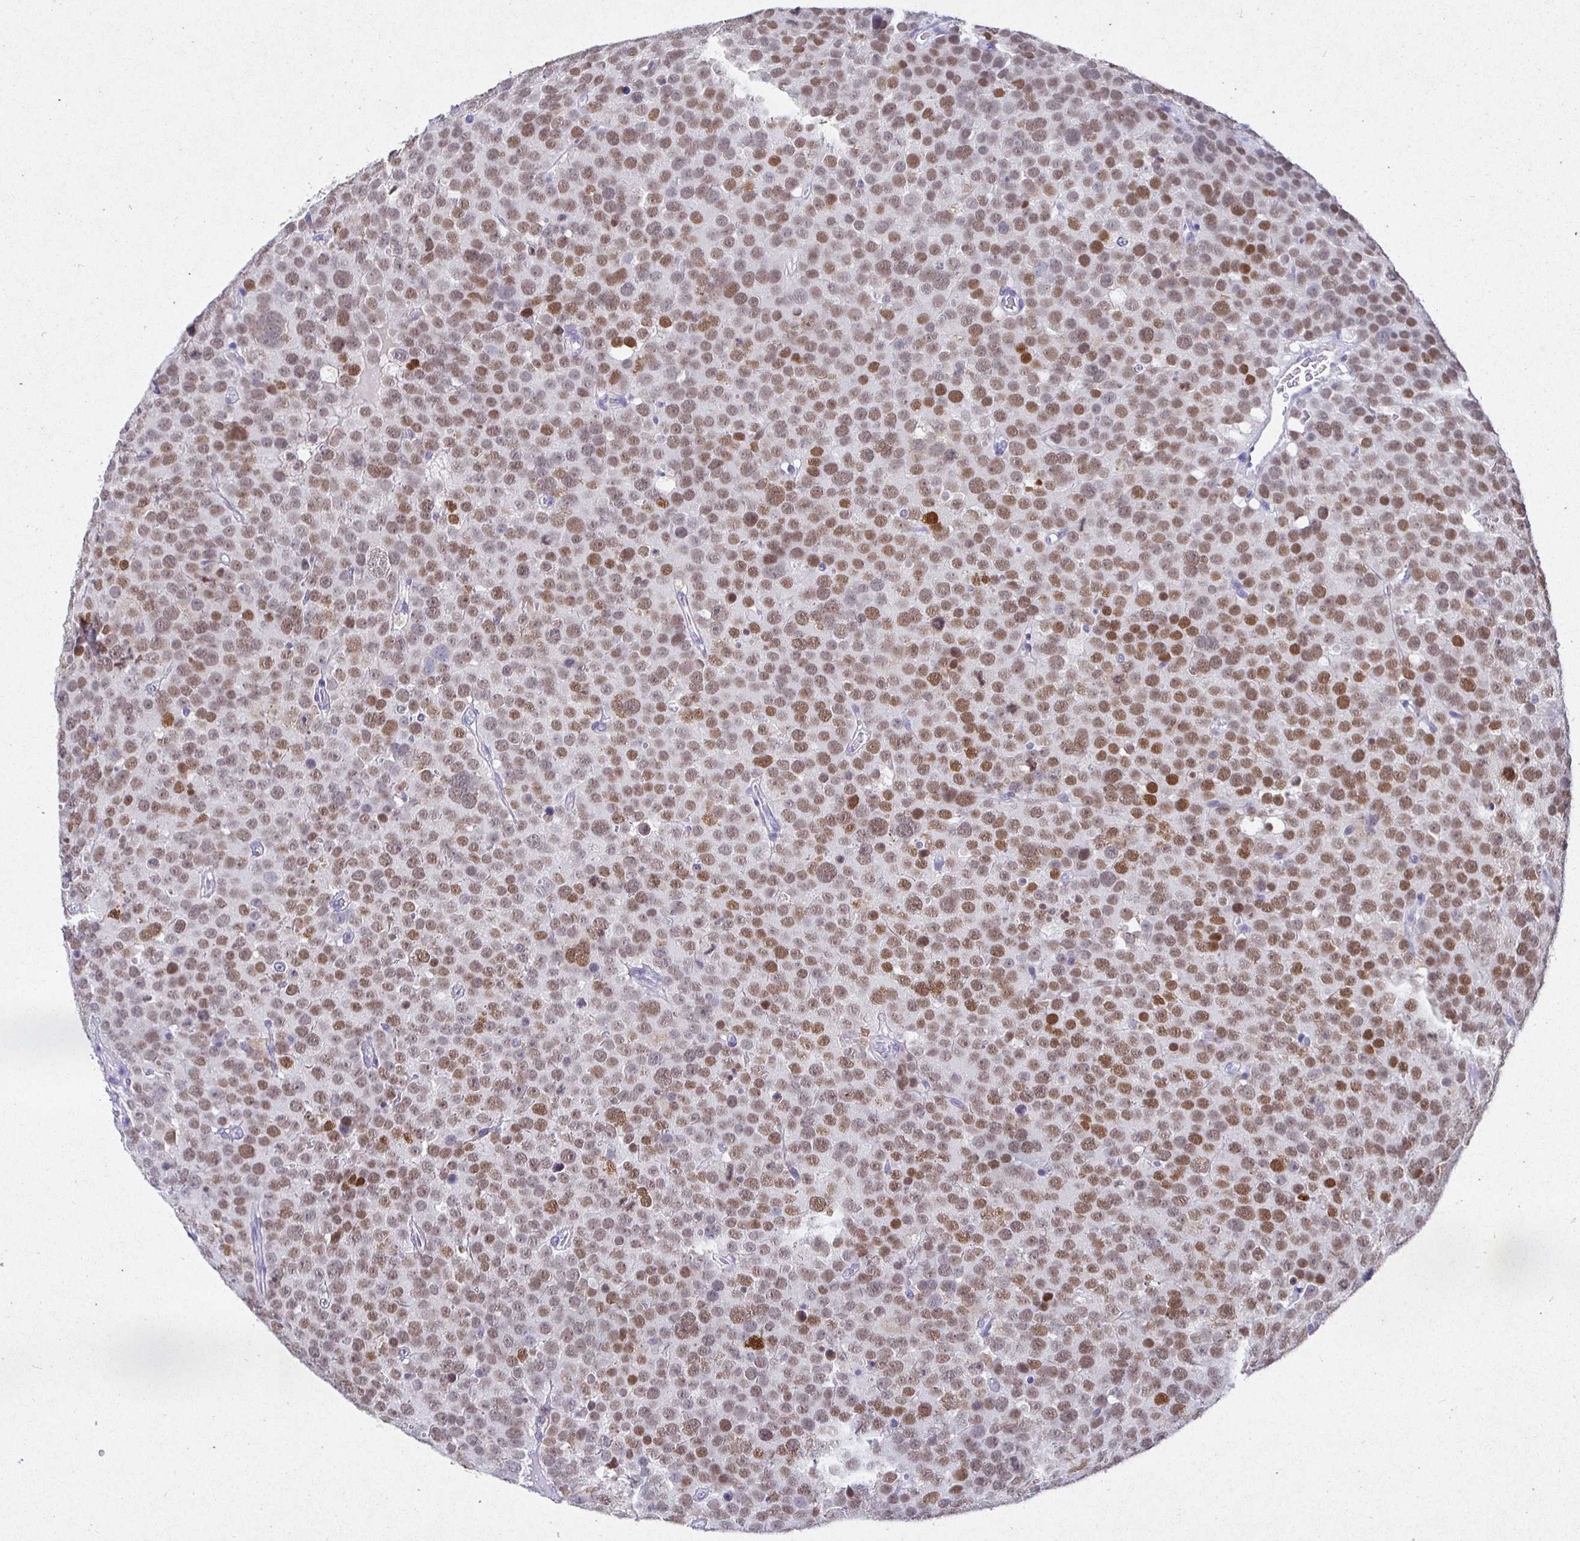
{"staining": {"intensity": "moderate", "quantity": ">75%", "location": "nuclear"}, "tissue": "testis cancer", "cell_type": "Tumor cells", "image_type": "cancer", "snomed": [{"axis": "morphology", "description": "Seminoma, NOS"}, {"axis": "topography", "description": "Testis"}], "caption": "Protein expression analysis of human testis cancer (seminoma) reveals moderate nuclear positivity in approximately >75% of tumor cells.", "gene": "SATB1", "patient": {"sex": "male", "age": 71}}